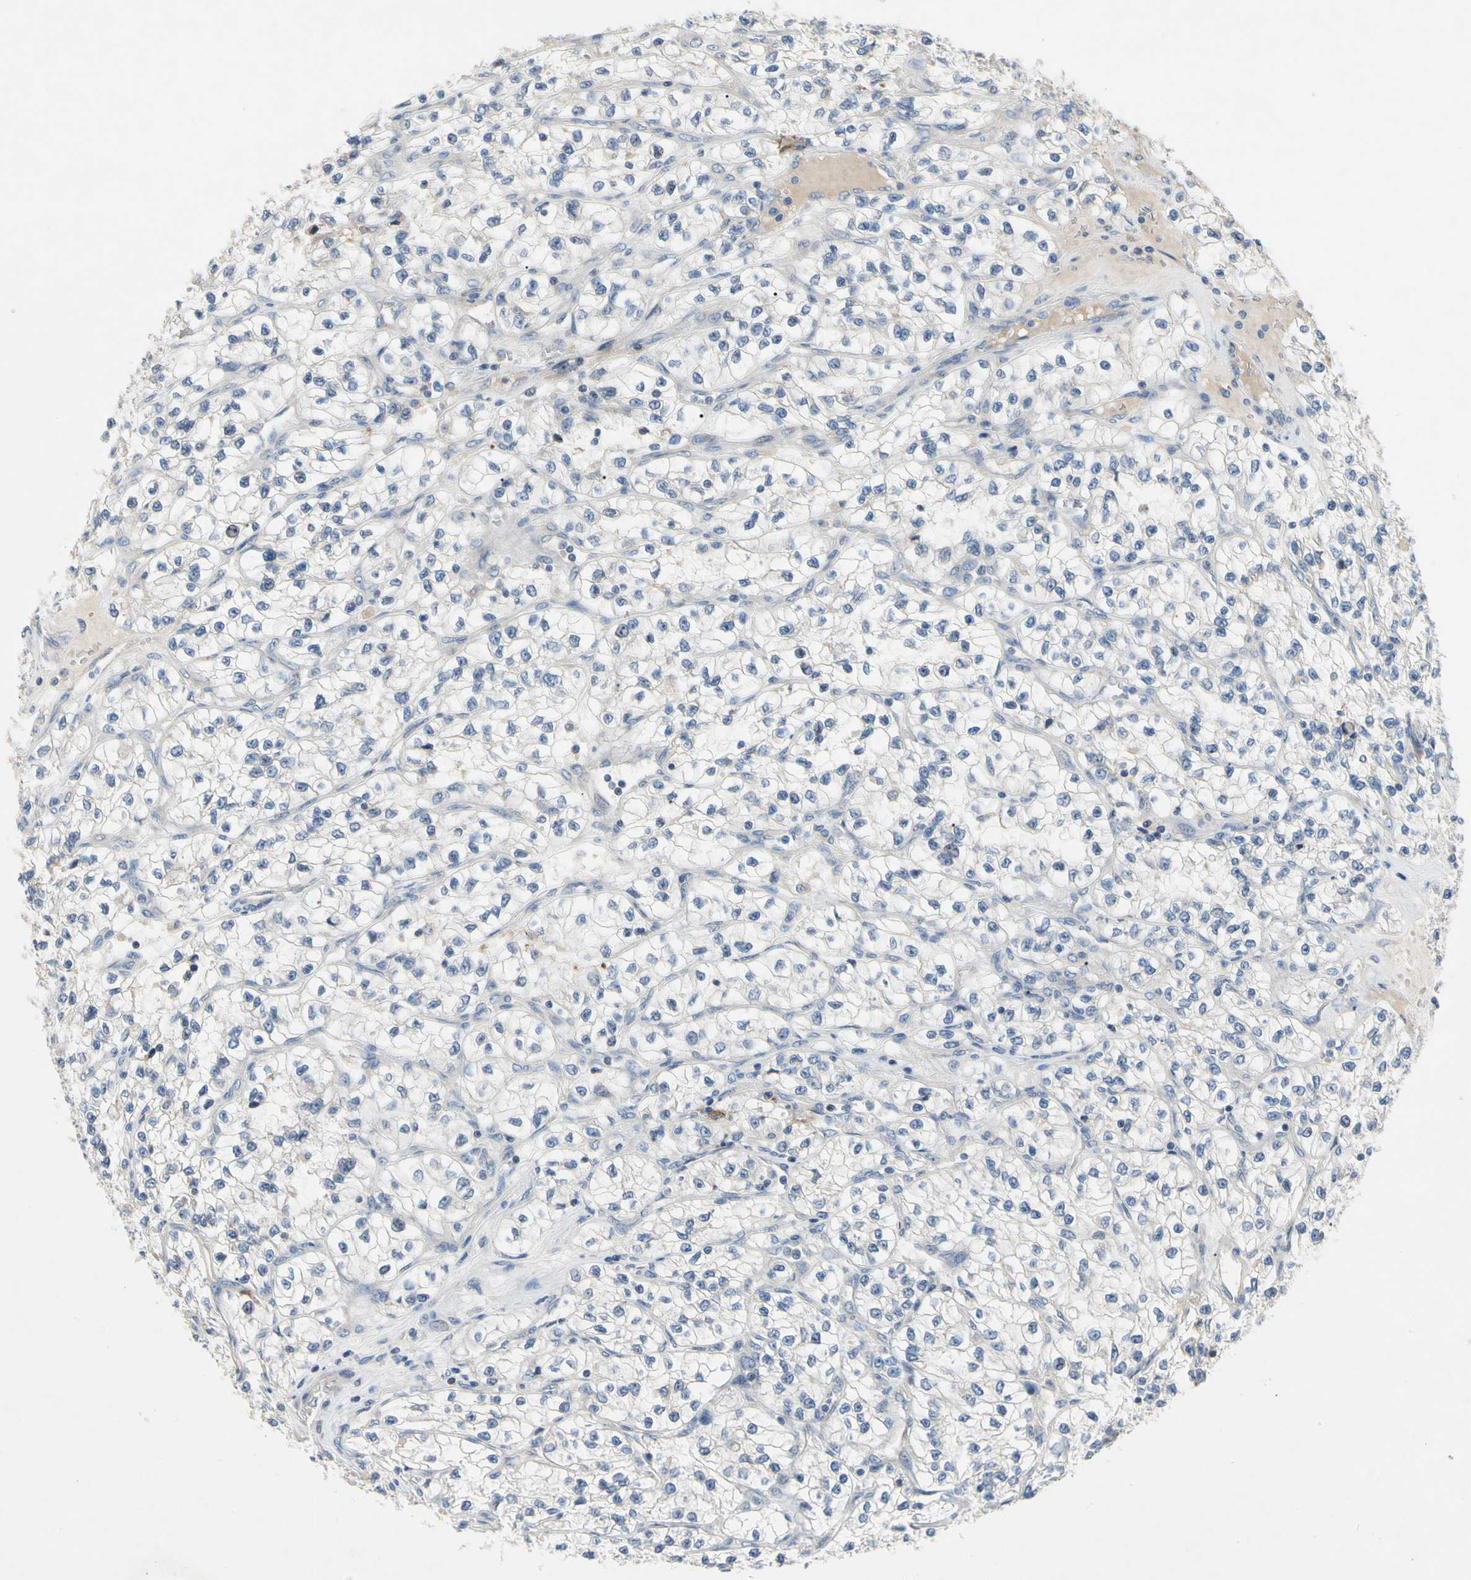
{"staining": {"intensity": "negative", "quantity": "none", "location": "none"}, "tissue": "renal cancer", "cell_type": "Tumor cells", "image_type": "cancer", "snomed": [{"axis": "morphology", "description": "Adenocarcinoma, NOS"}, {"axis": "topography", "description": "Kidney"}], "caption": "High magnification brightfield microscopy of renal cancer stained with DAB (3,3'-diaminobenzidine) (brown) and counterstained with hematoxylin (blue): tumor cells show no significant positivity.", "gene": "GAS6", "patient": {"sex": "female", "age": 57}}